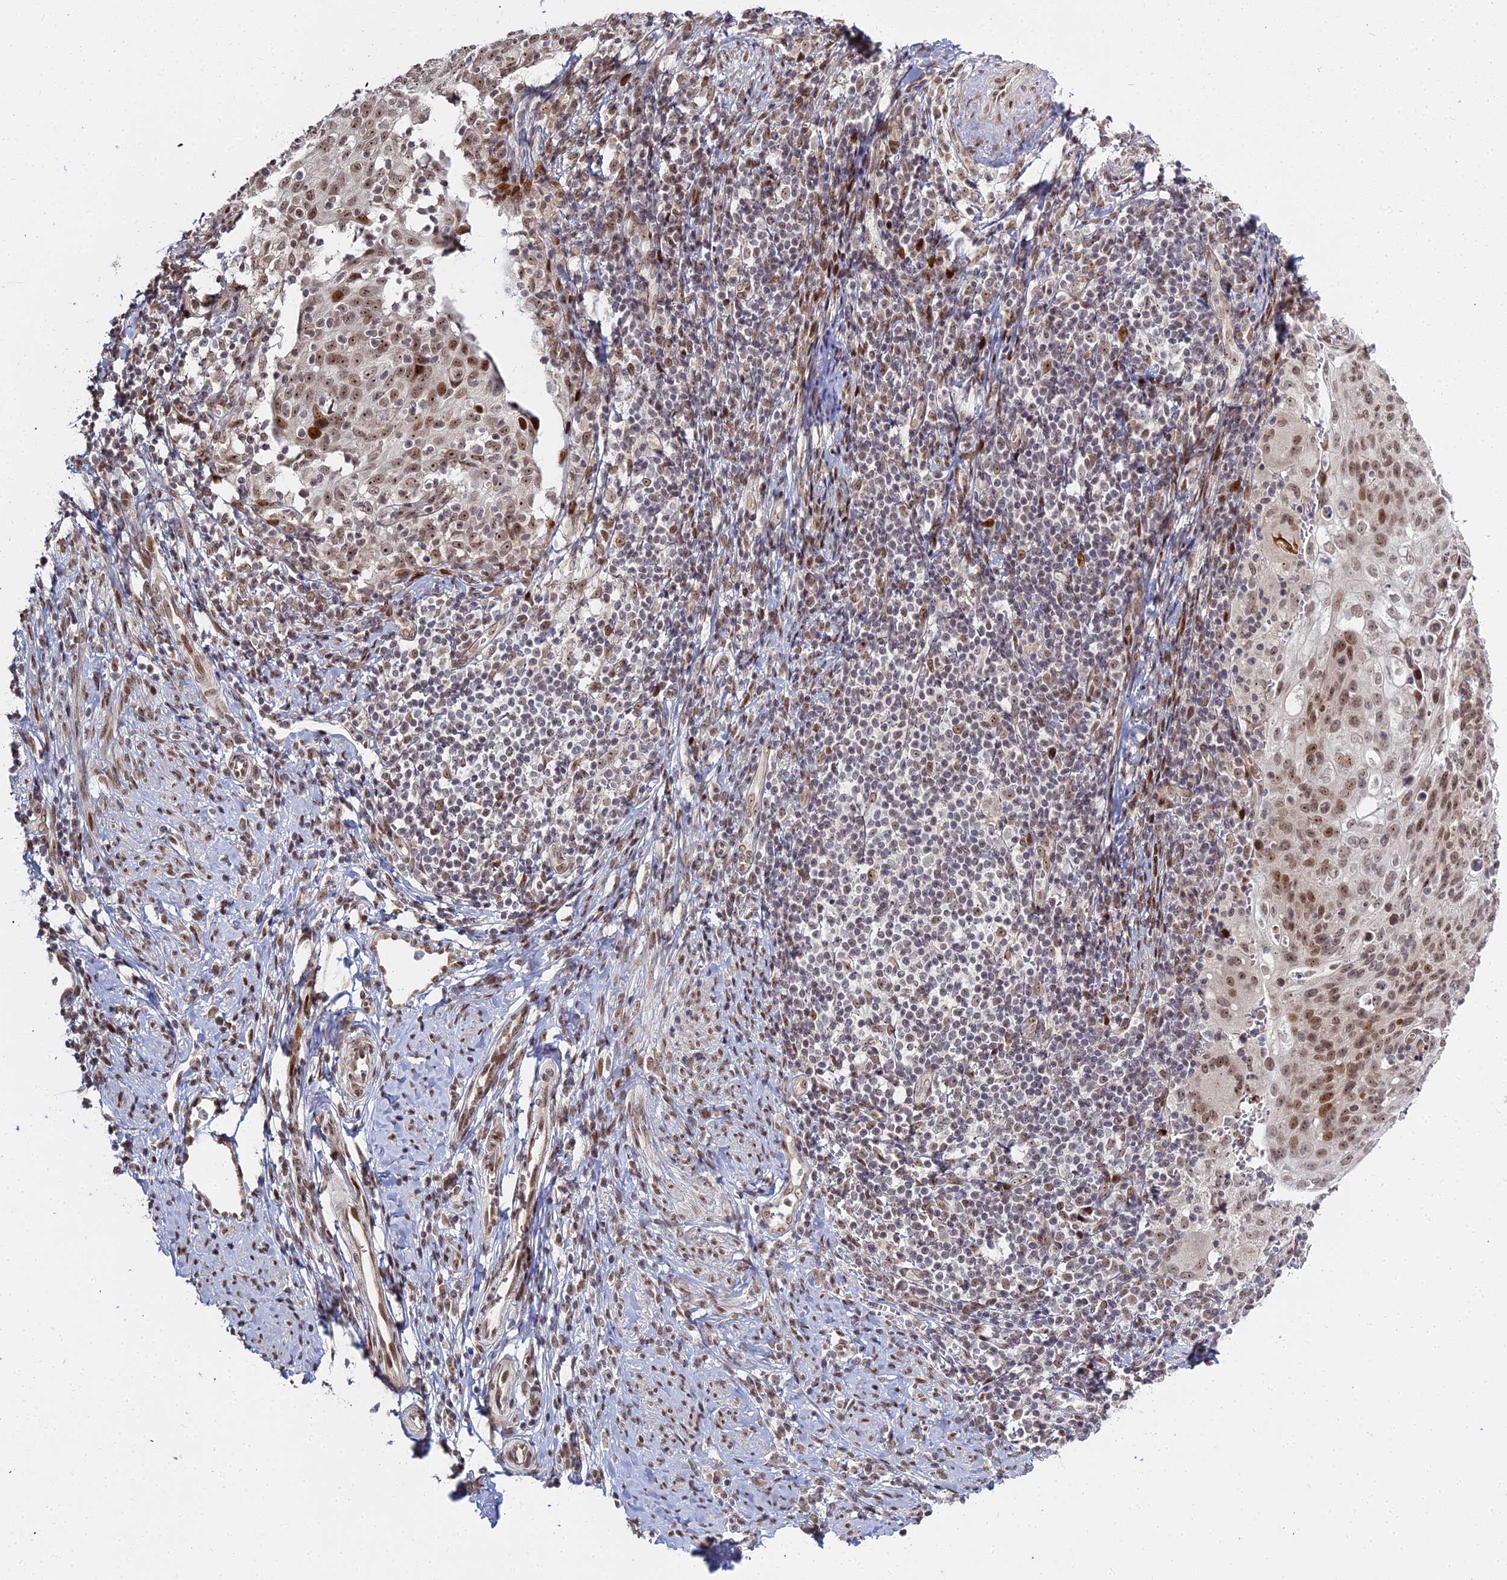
{"staining": {"intensity": "moderate", "quantity": ">75%", "location": "nuclear"}, "tissue": "cervical cancer", "cell_type": "Tumor cells", "image_type": "cancer", "snomed": [{"axis": "morphology", "description": "Squamous cell carcinoma, NOS"}, {"axis": "topography", "description": "Cervix"}], "caption": "This is a photomicrograph of immunohistochemistry staining of squamous cell carcinoma (cervical), which shows moderate expression in the nuclear of tumor cells.", "gene": "ABCA2", "patient": {"sex": "female", "age": 70}}